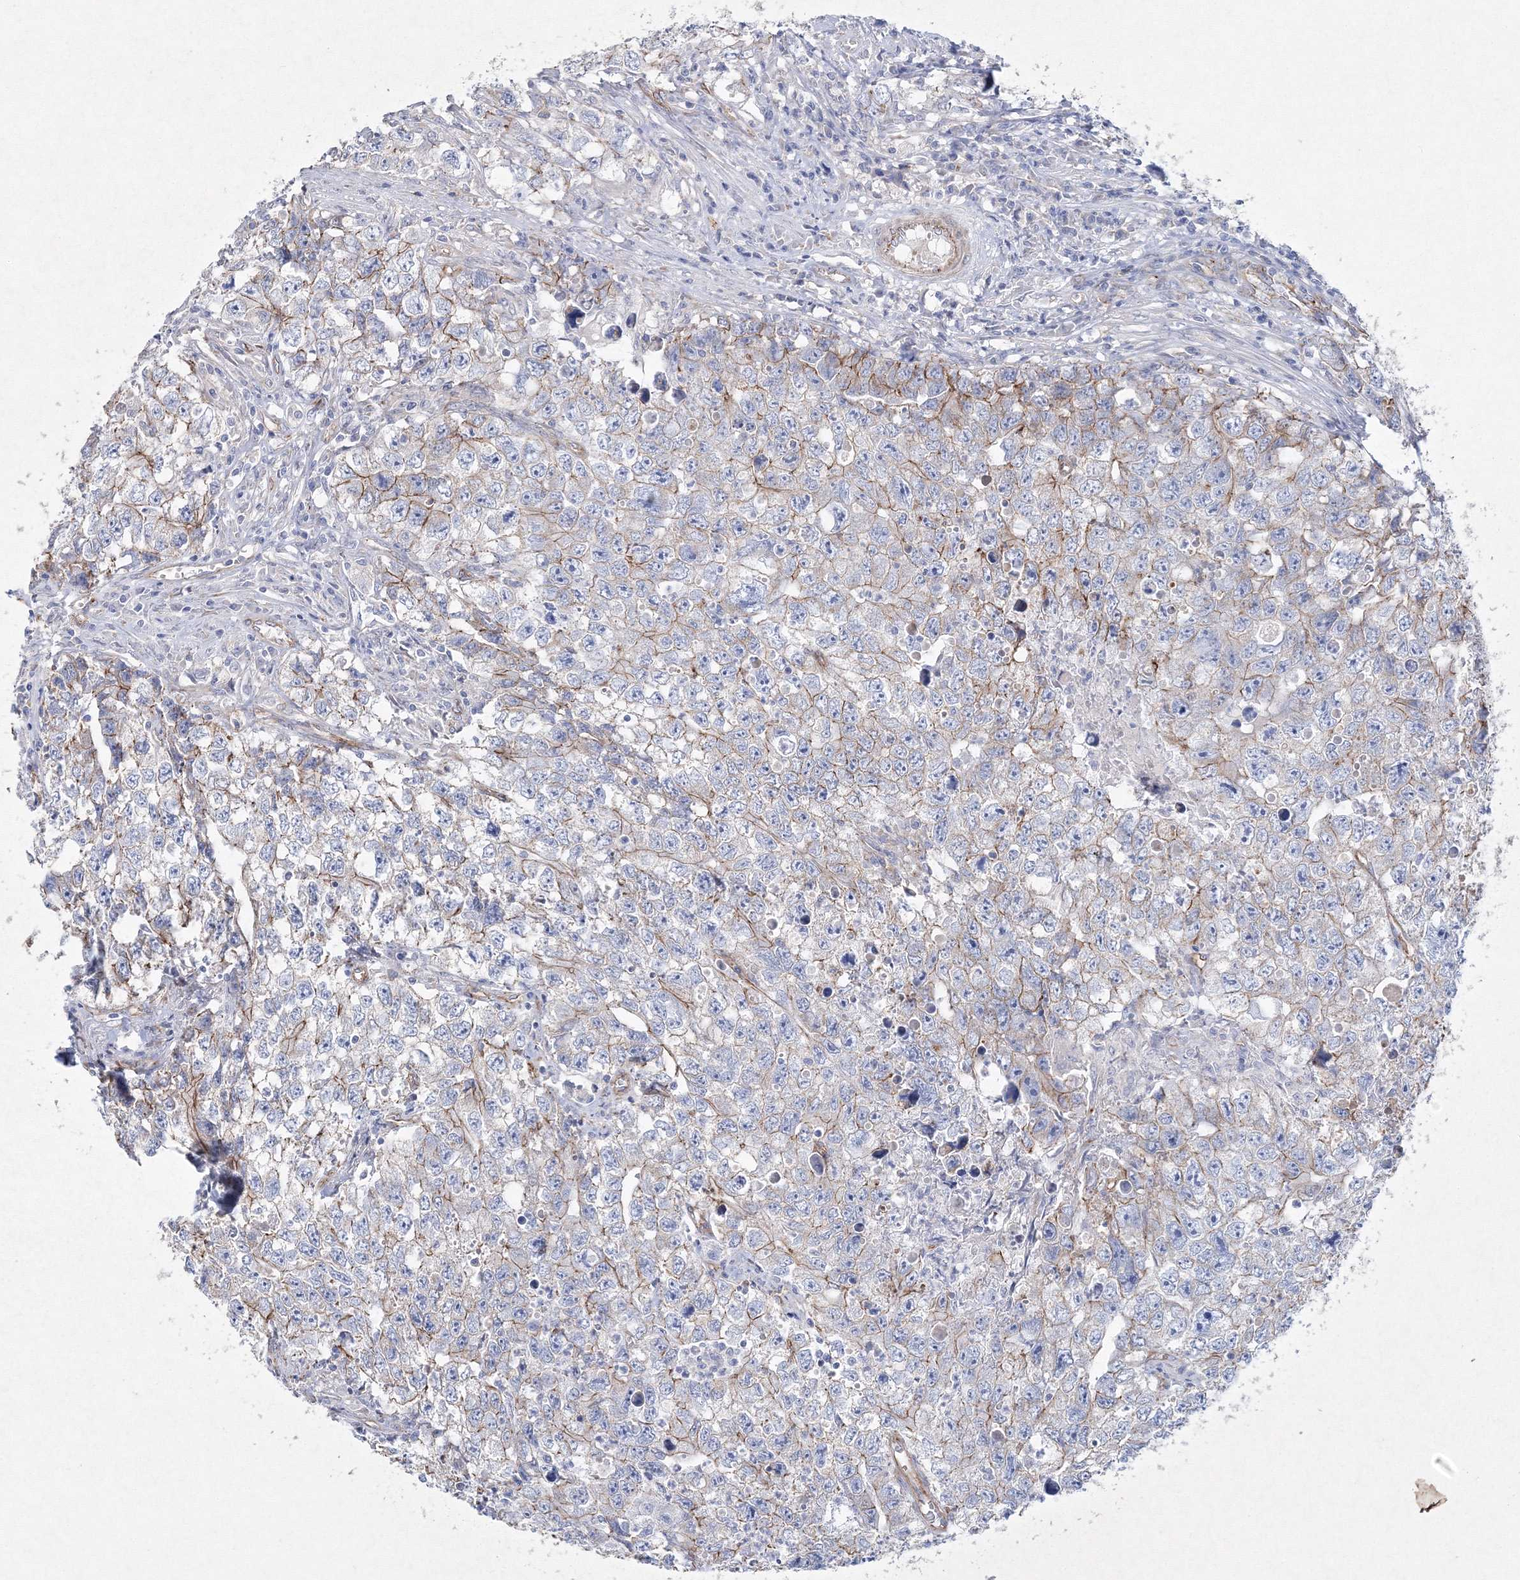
{"staining": {"intensity": "moderate", "quantity": "<25%", "location": "cytoplasmic/membranous"}, "tissue": "testis cancer", "cell_type": "Tumor cells", "image_type": "cancer", "snomed": [{"axis": "morphology", "description": "Seminoma, NOS"}, {"axis": "morphology", "description": "Carcinoma, Embryonal, NOS"}, {"axis": "topography", "description": "Testis"}], "caption": "This image demonstrates IHC staining of testis seminoma, with low moderate cytoplasmic/membranous staining in about <25% of tumor cells.", "gene": "NAA40", "patient": {"sex": "male", "age": 43}}